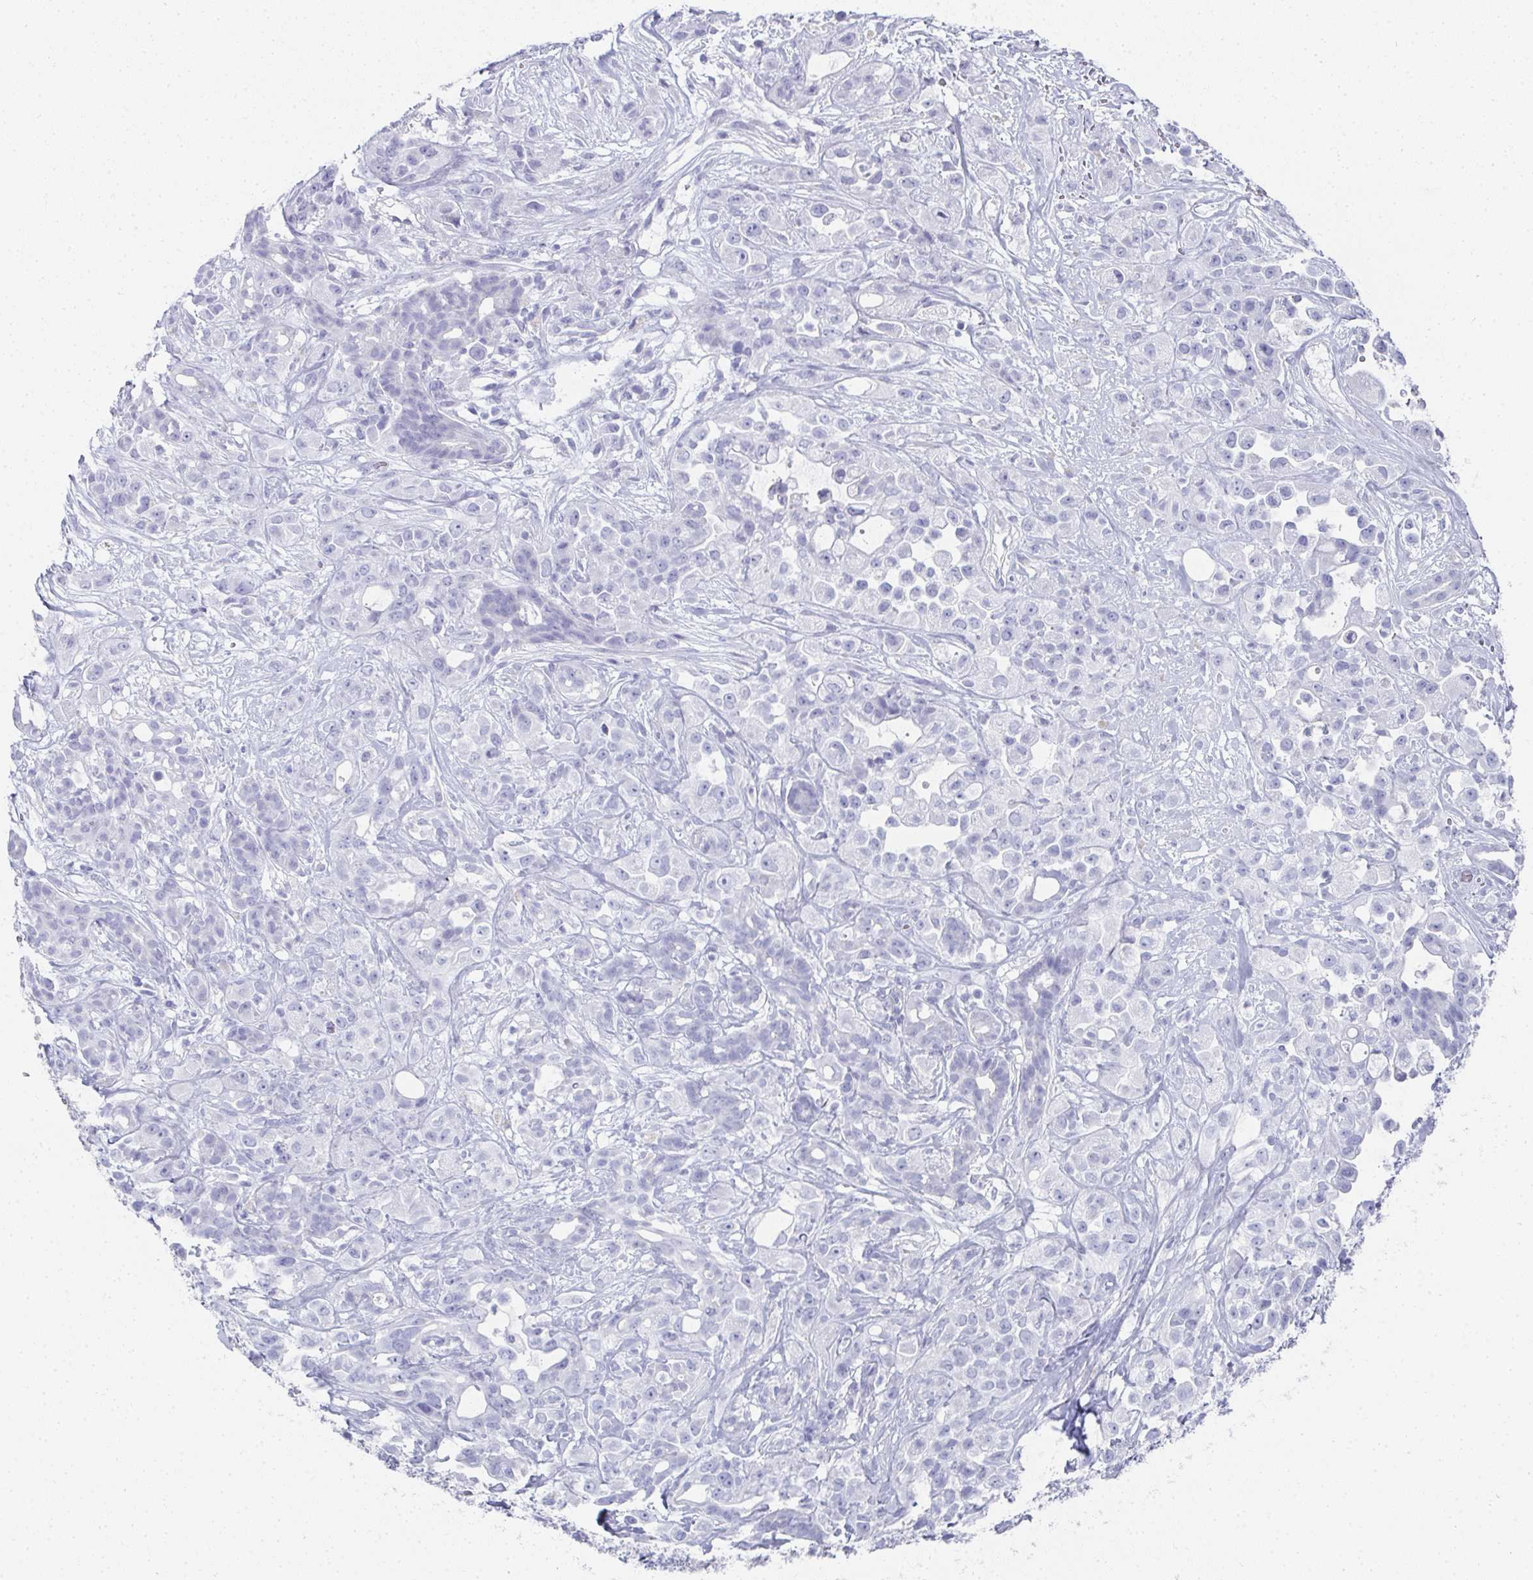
{"staining": {"intensity": "negative", "quantity": "none", "location": "none"}, "tissue": "pancreatic cancer", "cell_type": "Tumor cells", "image_type": "cancer", "snomed": [{"axis": "morphology", "description": "Adenocarcinoma, NOS"}, {"axis": "topography", "description": "Pancreas"}], "caption": "Tumor cells are negative for brown protein staining in pancreatic cancer (adenocarcinoma).", "gene": "SYCP1", "patient": {"sex": "male", "age": 44}}